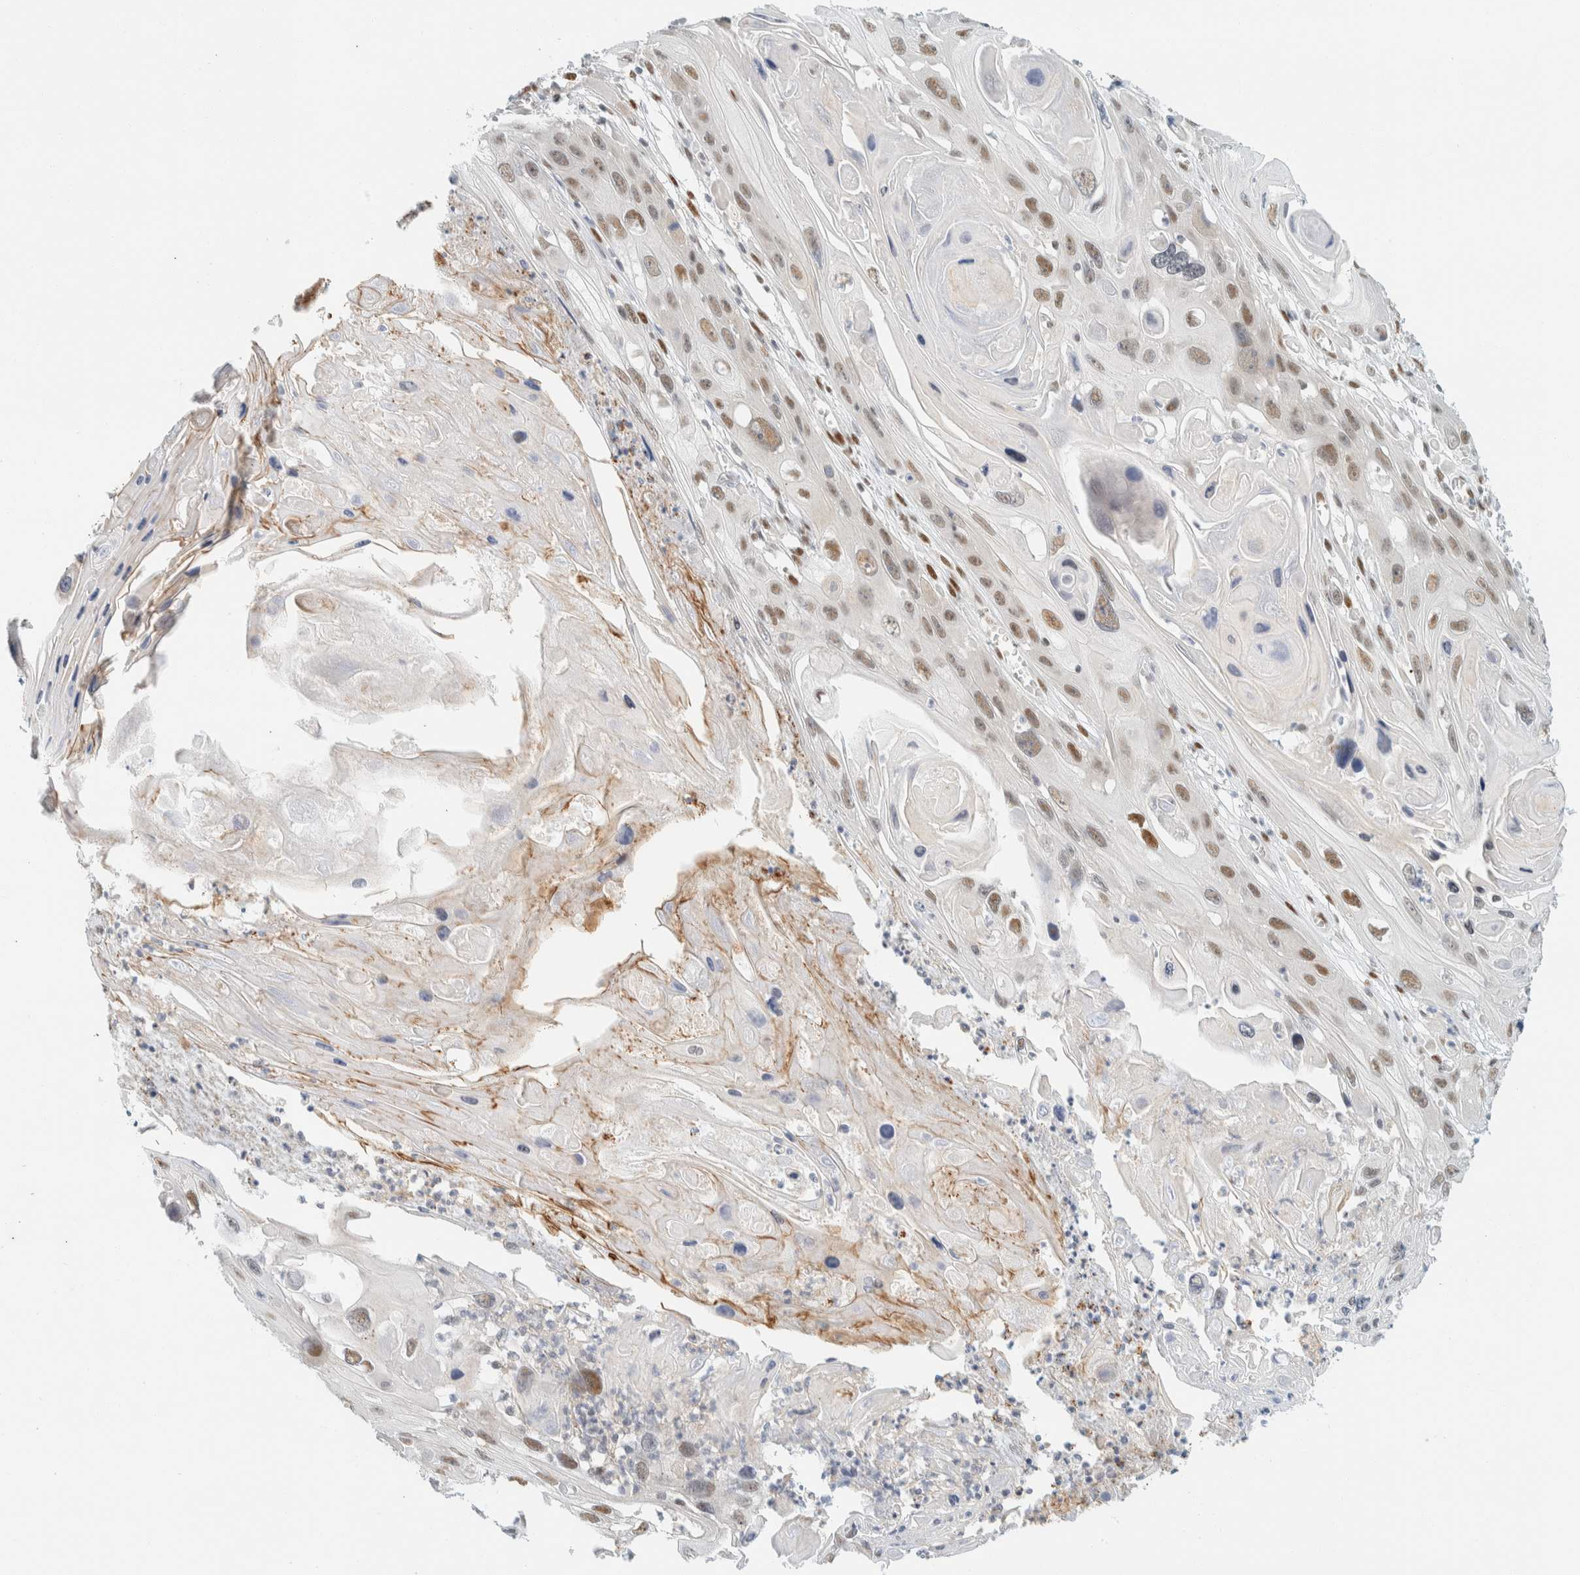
{"staining": {"intensity": "moderate", "quantity": "25%-75%", "location": "nuclear"}, "tissue": "skin cancer", "cell_type": "Tumor cells", "image_type": "cancer", "snomed": [{"axis": "morphology", "description": "Squamous cell carcinoma, NOS"}, {"axis": "topography", "description": "Skin"}], "caption": "This micrograph displays skin cancer stained with immunohistochemistry (IHC) to label a protein in brown. The nuclear of tumor cells show moderate positivity for the protein. Nuclei are counter-stained blue.", "gene": "ZNF683", "patient": {"sex": "male", "age": 55}}